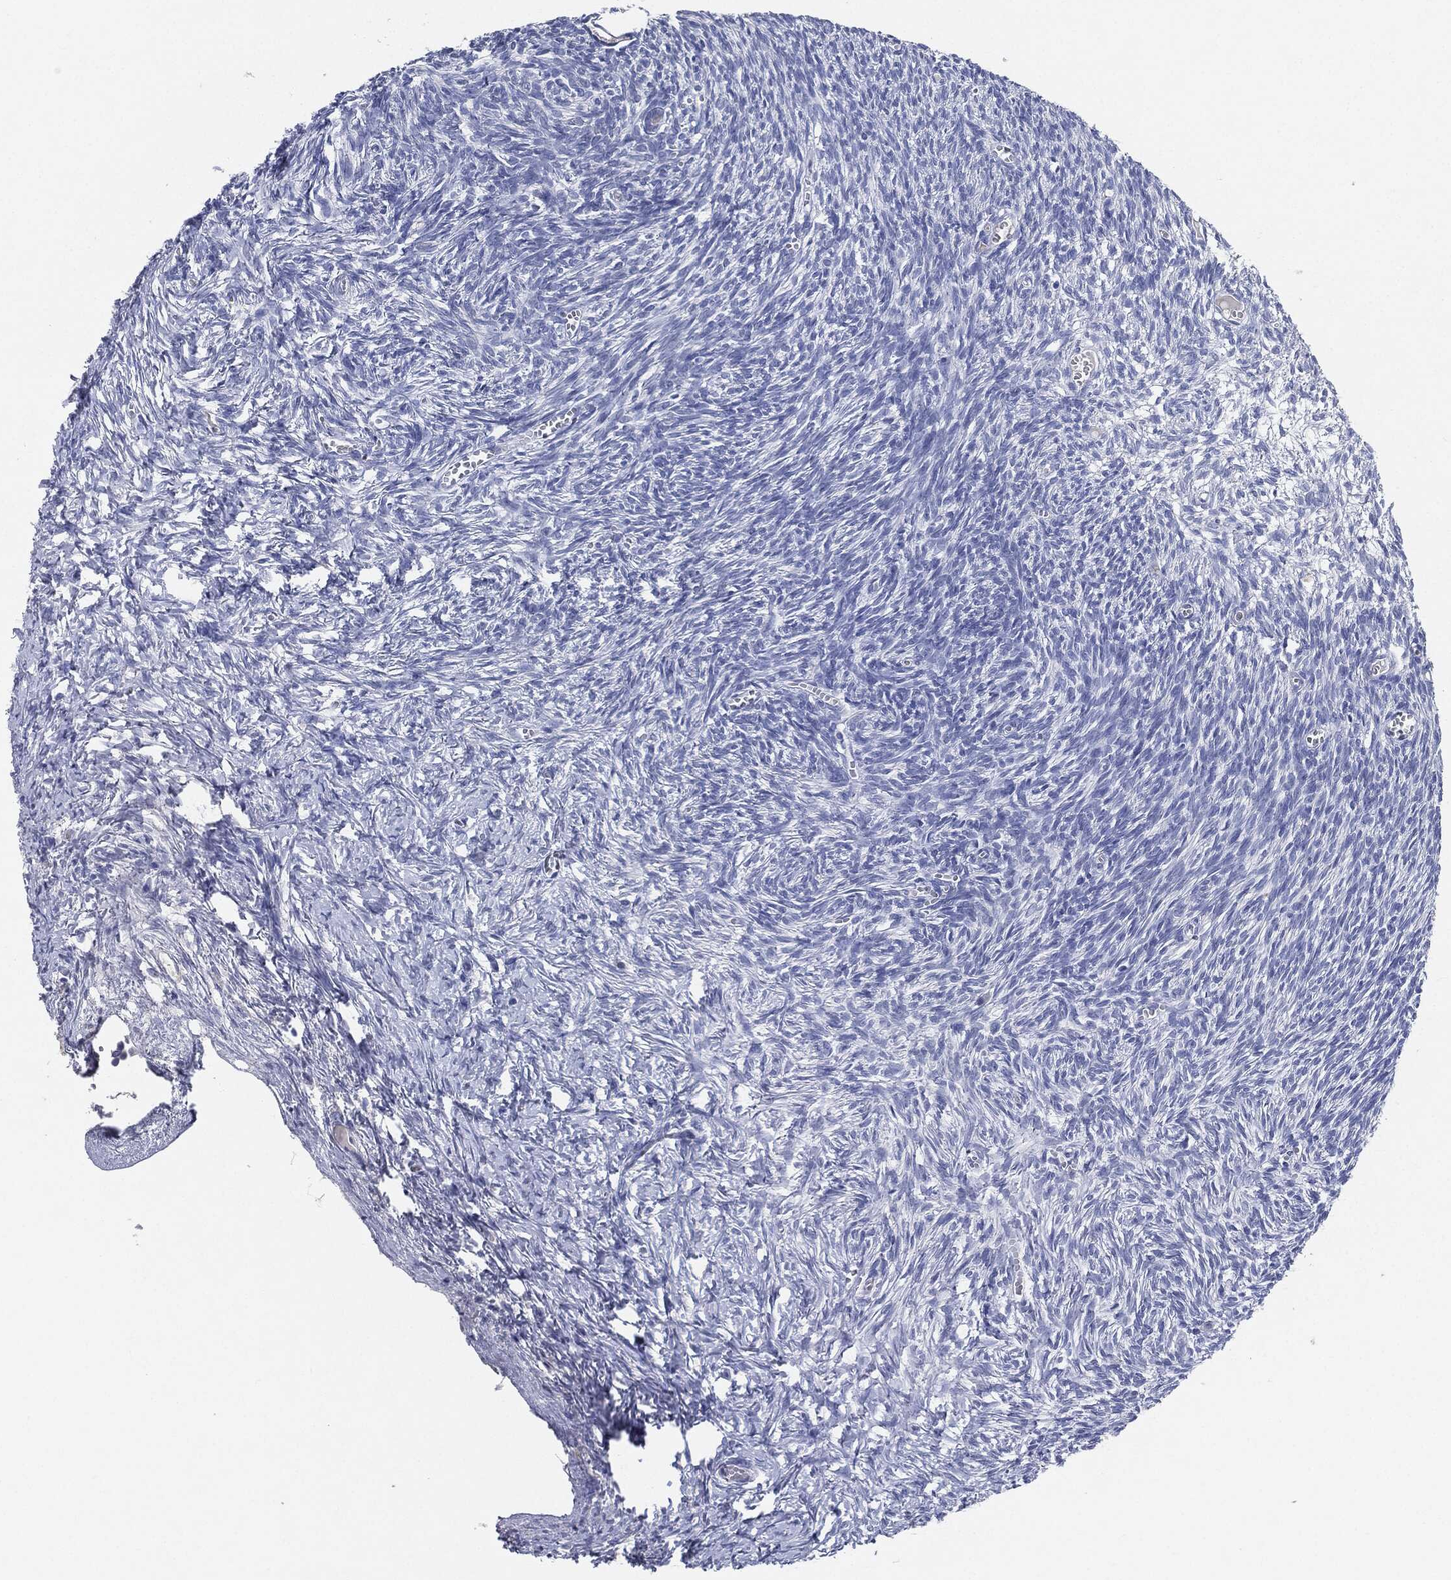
{"staining": {"intensity": "negative", "quantity": "none", "location": "none"}, "tissue": "ovary", "cell_type": "Follicle cells", "image_type": "normal", "snomed": [{"axis": "morphology", "description": "Normal tissue, NOS"}, {"axis": "topography", "description": "Ovary"}], "caption": "This histopathology image is of benign ovary stained with immunohistochemistry (IHC) to label a protein in brown with the nuclei are counter-stained blue. There is no staining in follicle cells. (Immunohistochemistry, brightfield microscopy, high magnification).", "gene": "NTRK1", "patient": {"sex": "female", "age": 43}}